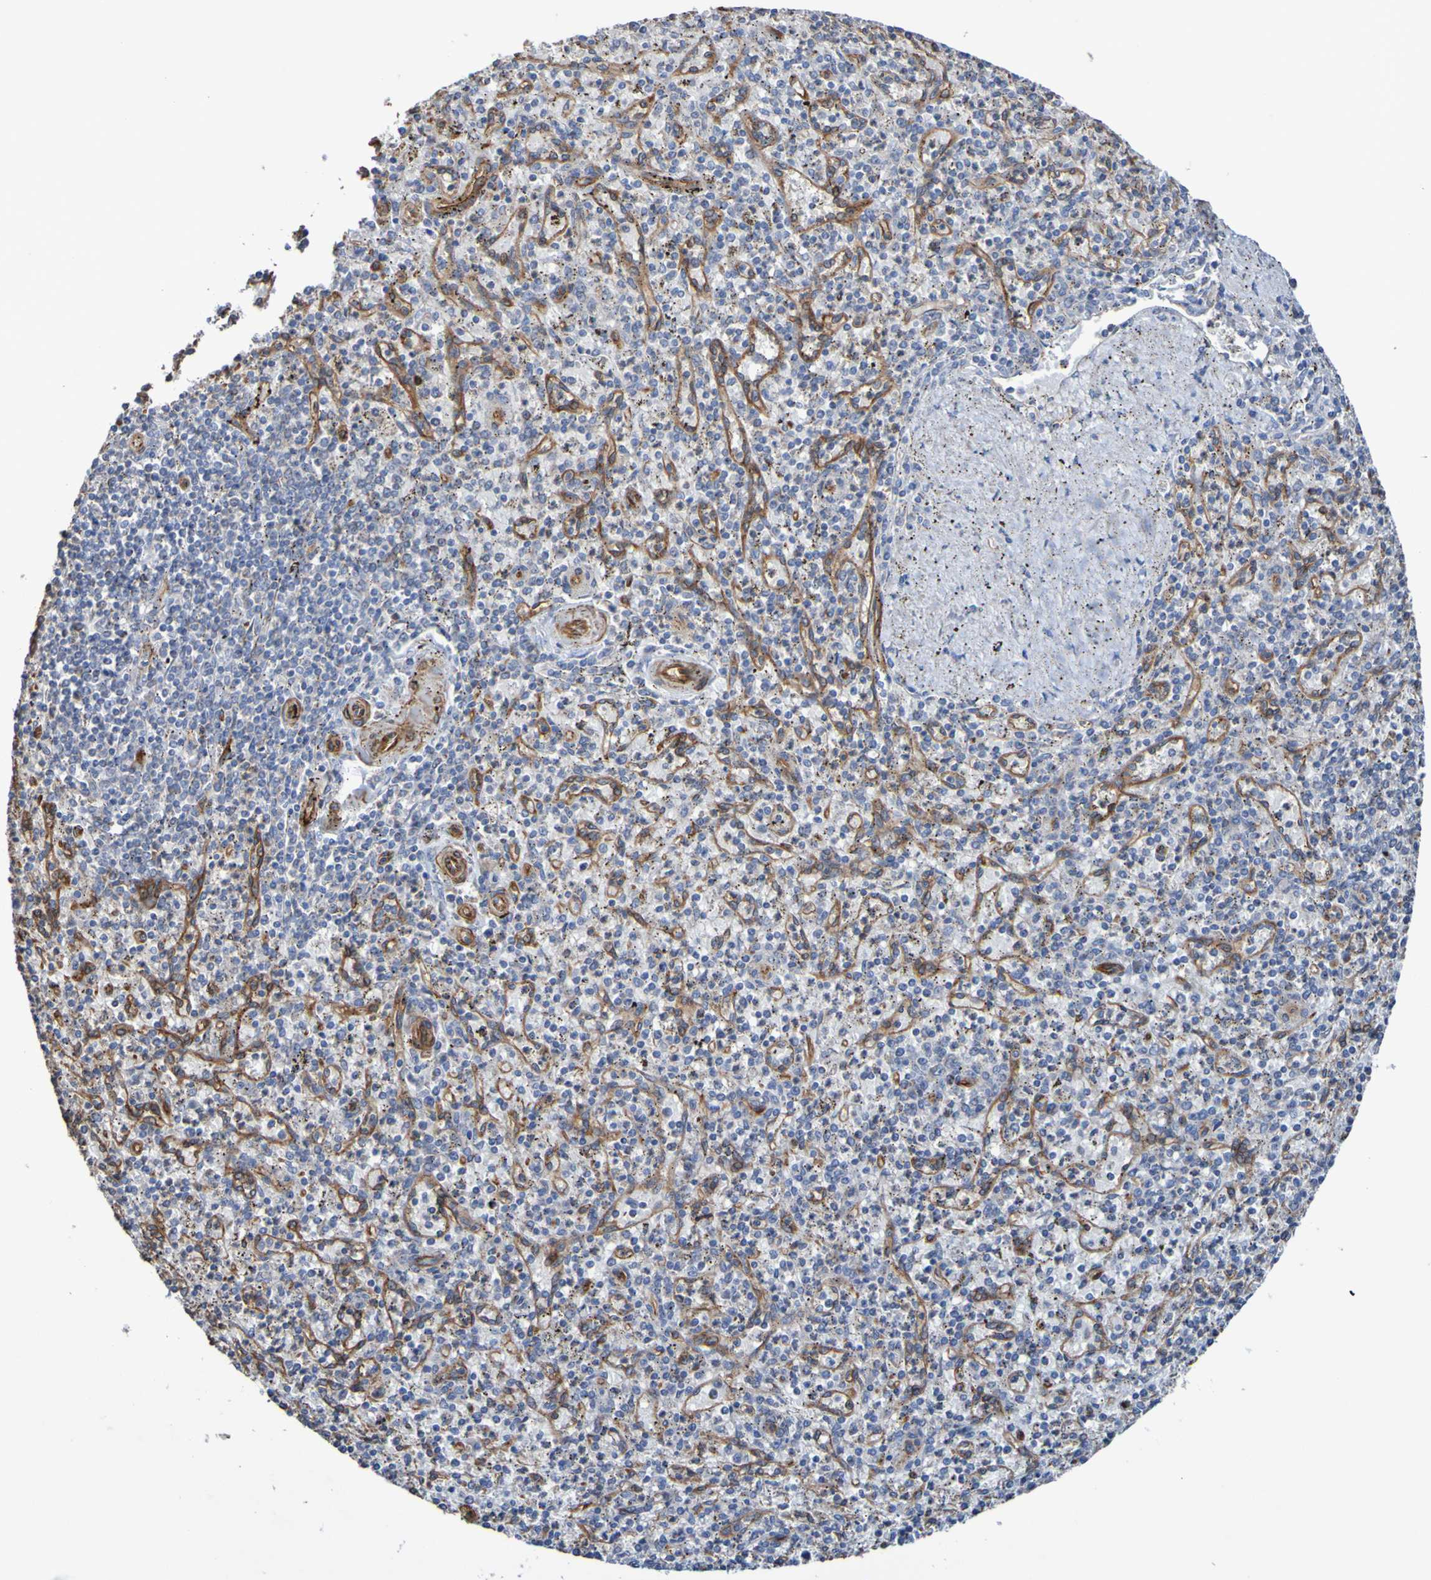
{"staining": {"intensity": "weak", "quantity": "25%-75%", "location": "cytoplasmic/membranous"}, "tissue": "spleen", "cell_type": "Cells in red pulp", "image_type": "normal", "snomed": [{"axis": "morphology", "description": "Normal tissue, NOS"}, {"axis": "topography", "description": "Spleen"}], "caption": "This histopathology image shows benign spleen stained with immunohistochemistry (IHC) to label a protein in brown. The cytoplasmic/membranous of cells in red pulp show weak positivity for the protein. Nuclei are counter-stained blue.", "gene": "ELMOD3", "patient": {"sex": "male", "age": 72}}